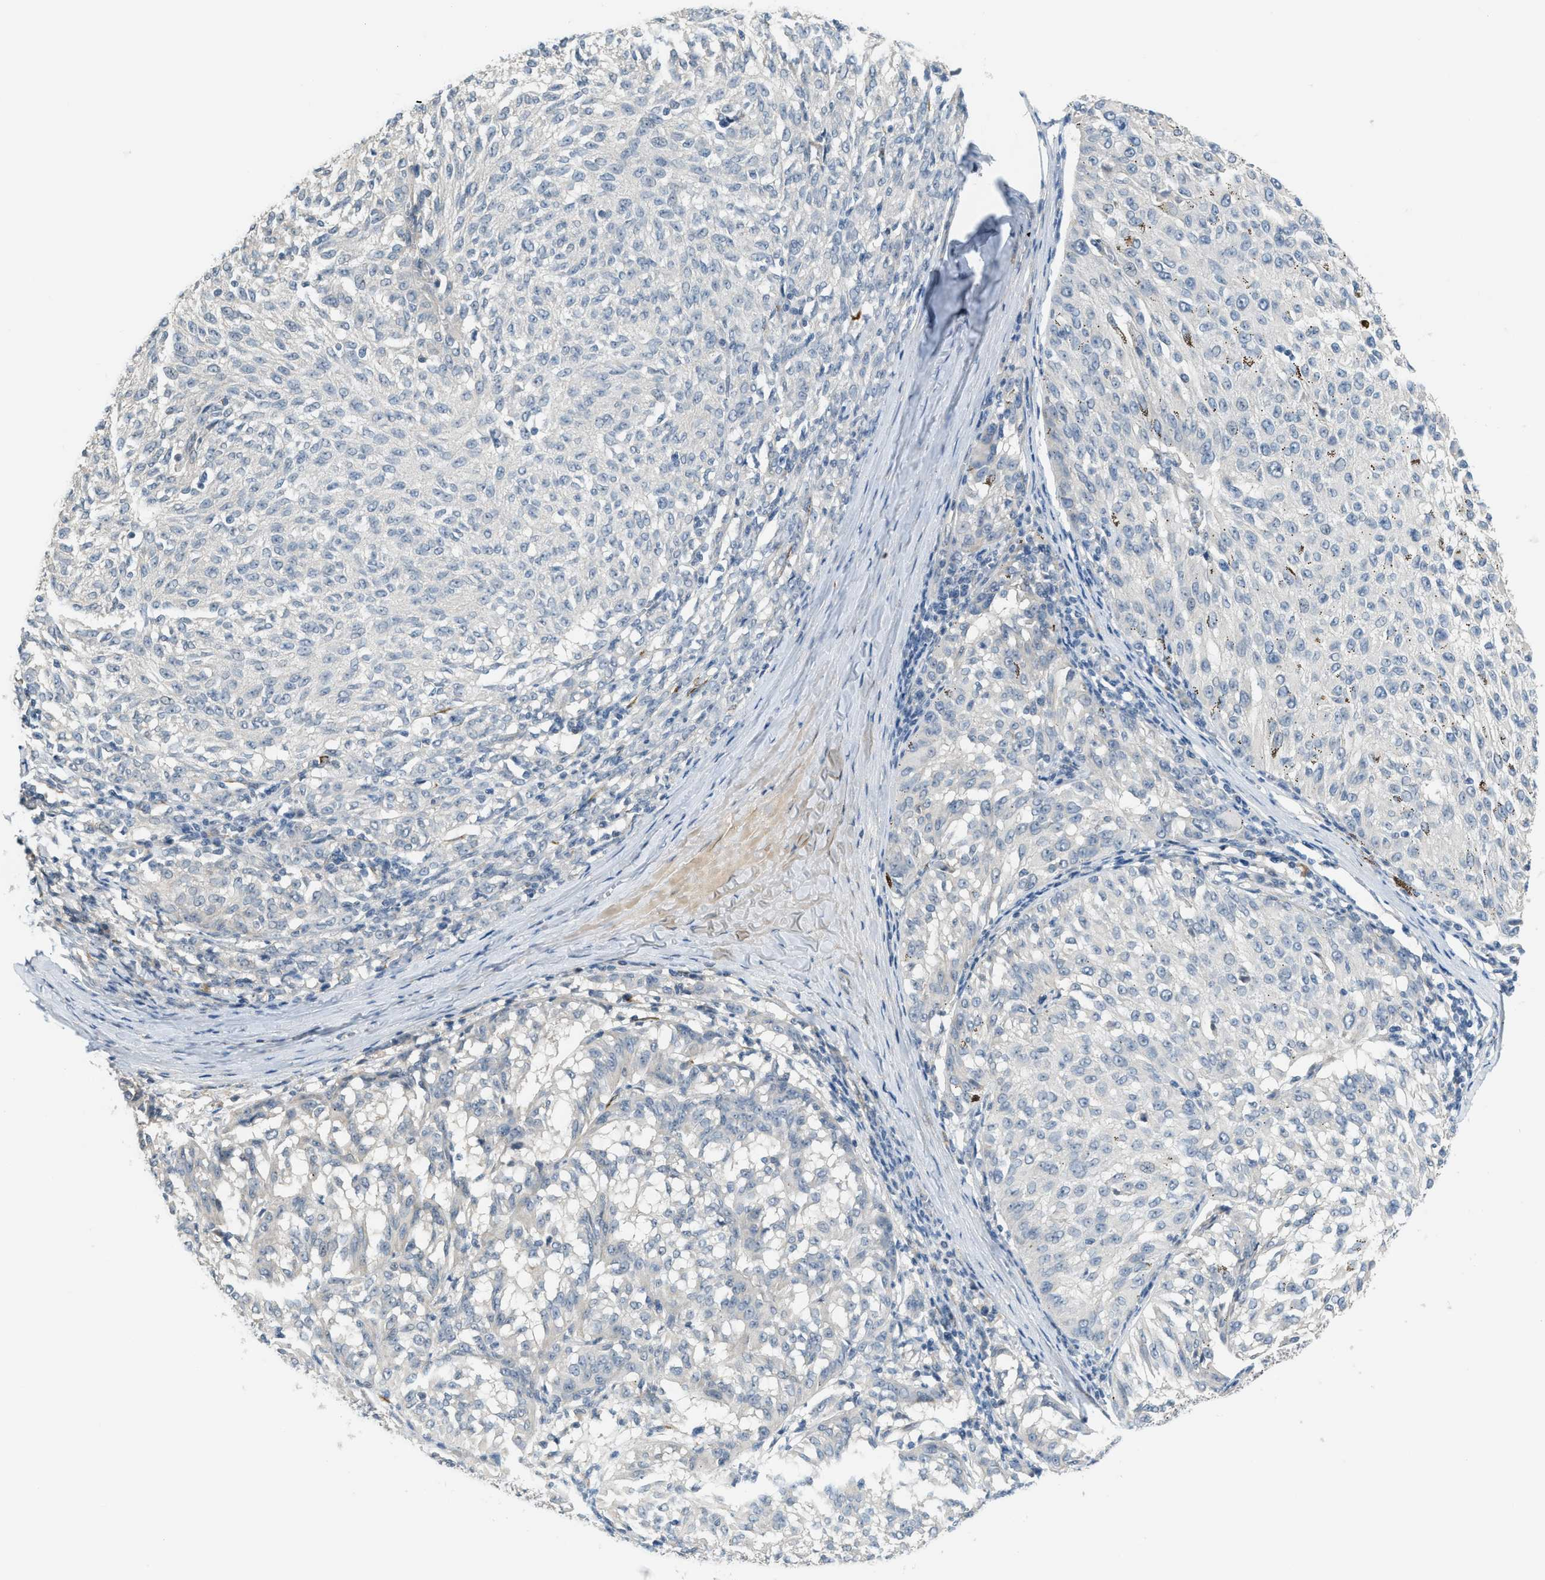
{"staining": {"intensity": "negative", "quantity": "none", "location": "none"}, "tissue": "melanoma", "cell_type": "Tumor cells", "image_type": "cancer", "snomed": [{"axis": "morphology", "description": "Malignant melanoma, NOS"}, {"axis": "topography", "description": "Skin"}], "caption": "DAB (3,3'-diaminobenzidine) immunohistochemical staining of melanoma exhibits no significant staining in tumor cells. Nuclei are stained in blue.", "gene": "TMEM154", "patient": {"sex": "female", "age": 72}}